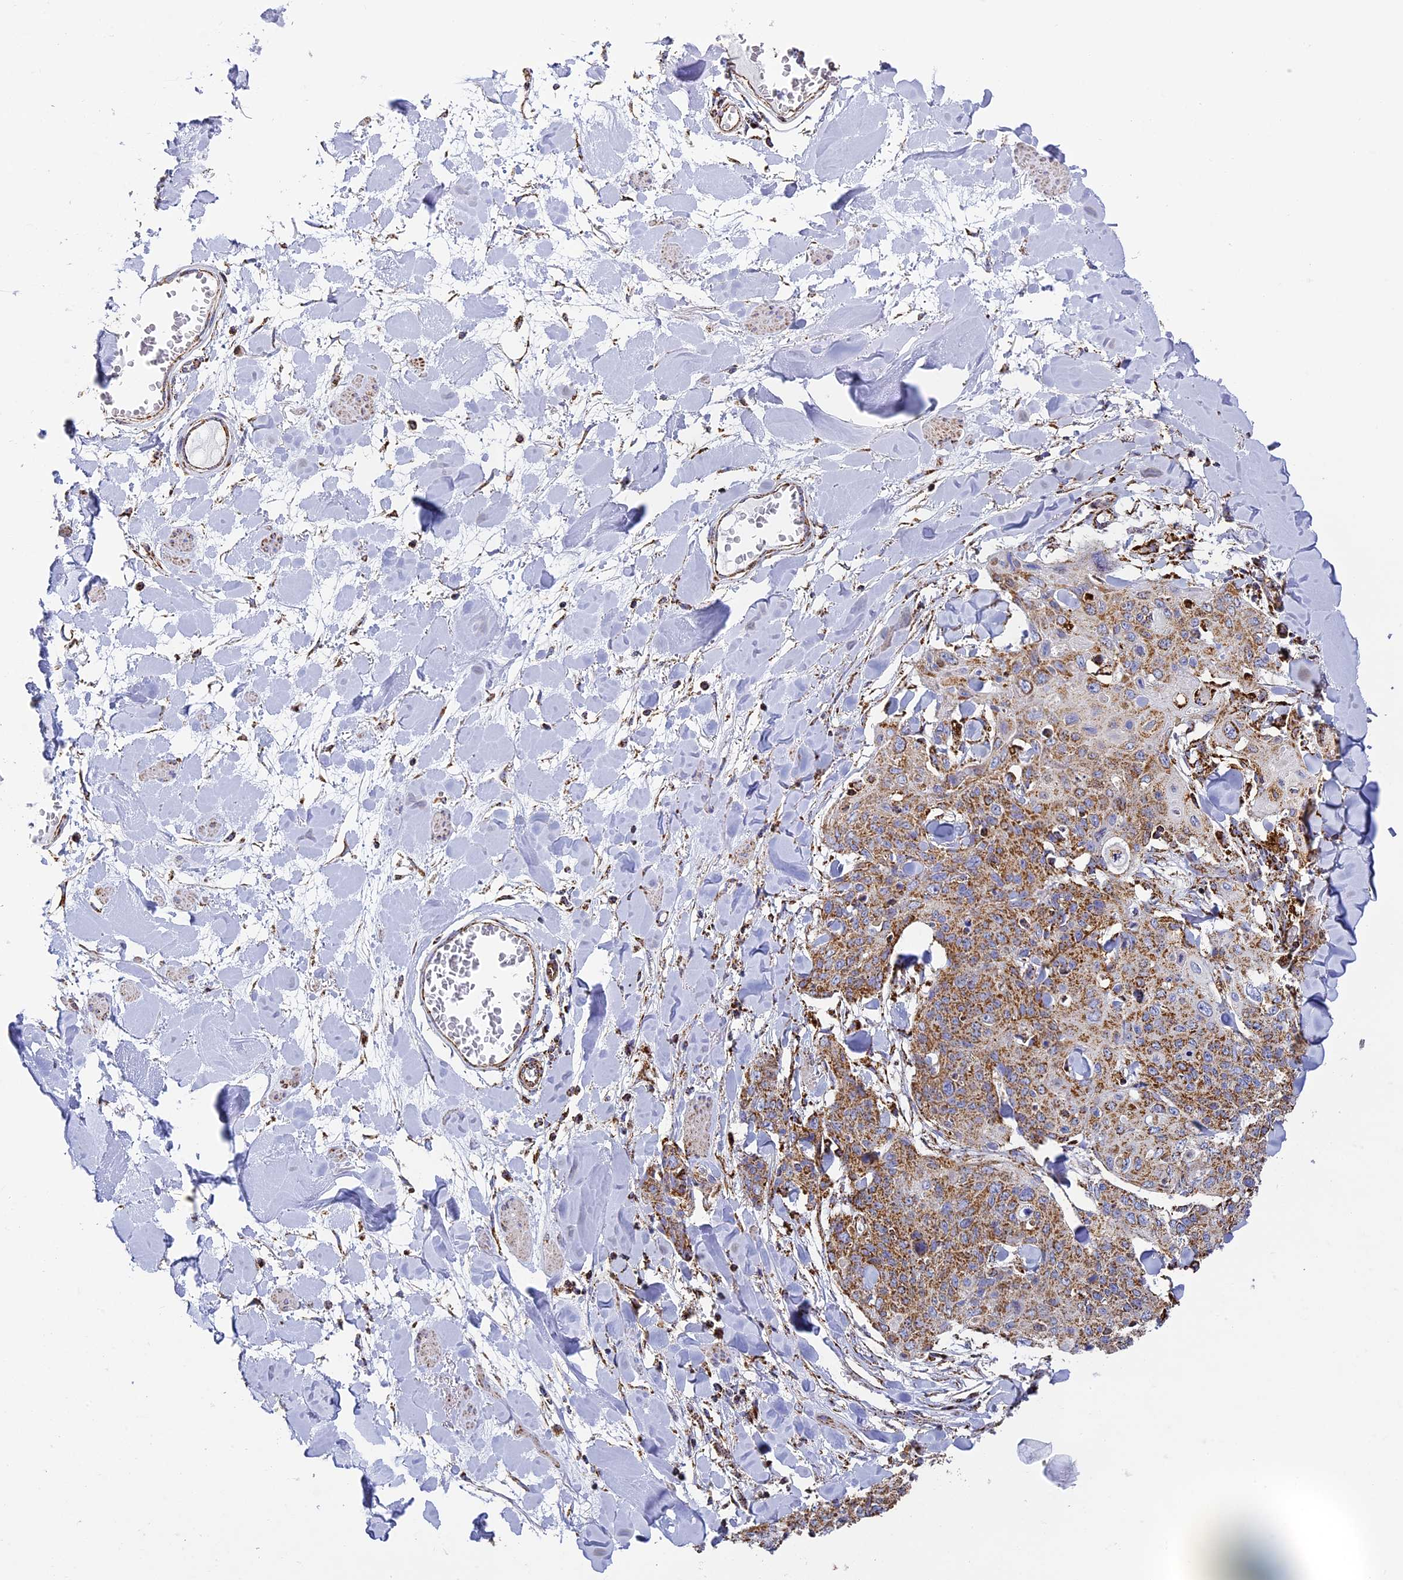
{"staining": {"intensity": "moderate", "quantity": ">75%", "location": "cytoplasmic/membranous"}, "tissue": "skin cancer", "cell_type": "Tumor cells", "image_type": "cancer", "snomed": [{"axis": "morphology", "description": "Squamous cell carcinoma, NOS"}, {"axis": "topography", "description": "Skin"}, {"axis": "topography", "description": "Vulva"}], "caption": "Brown immunohistochemical staining in human skin cancer demonstrates moderate cytoplasmic/membranous expression in about >75% of tumor cells.", "gene": "STK17A", "patient": {"sex": "female", "age": 85}}